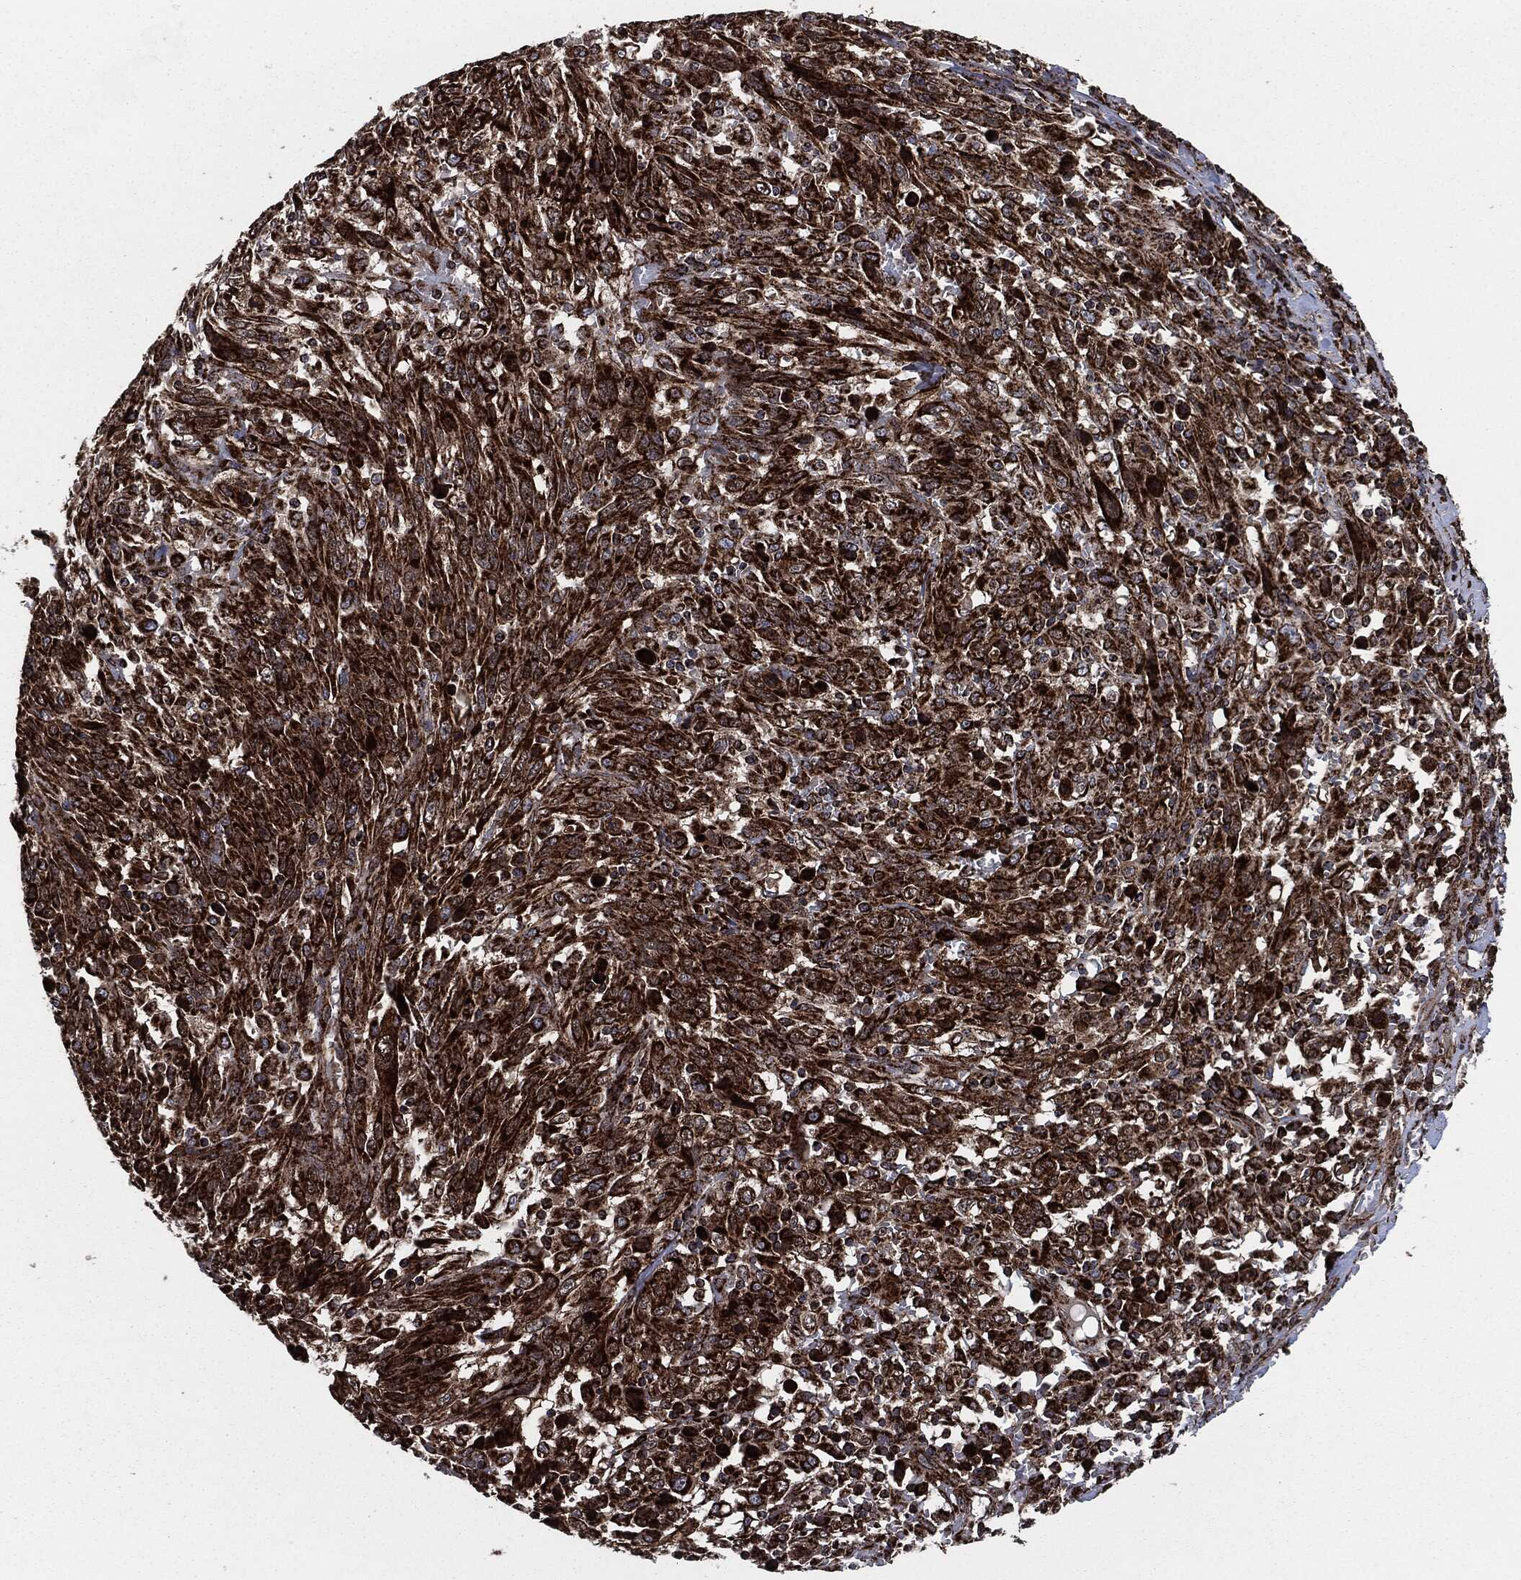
{"staining": {"intensity": "strong", "quantity": ">75%", "location": "cytoplasmic/membranous"}, "tissue": "melanoma", "cell_type": "Tumor cells", "image_type": "cancer", "snomed": [{"axis": "morphology", "description": "Malignant melanoma, NOS"}, {"axis": "topography", "description": "Skin"}], "caption": "About >75% of tumor cells in melanoma exhibit strong cytoplasmic/membranous protein positivity as visualized by brown immunohistochemical staining.", "gene": "FH", "patient": {"sex": "female", "age": 91}}